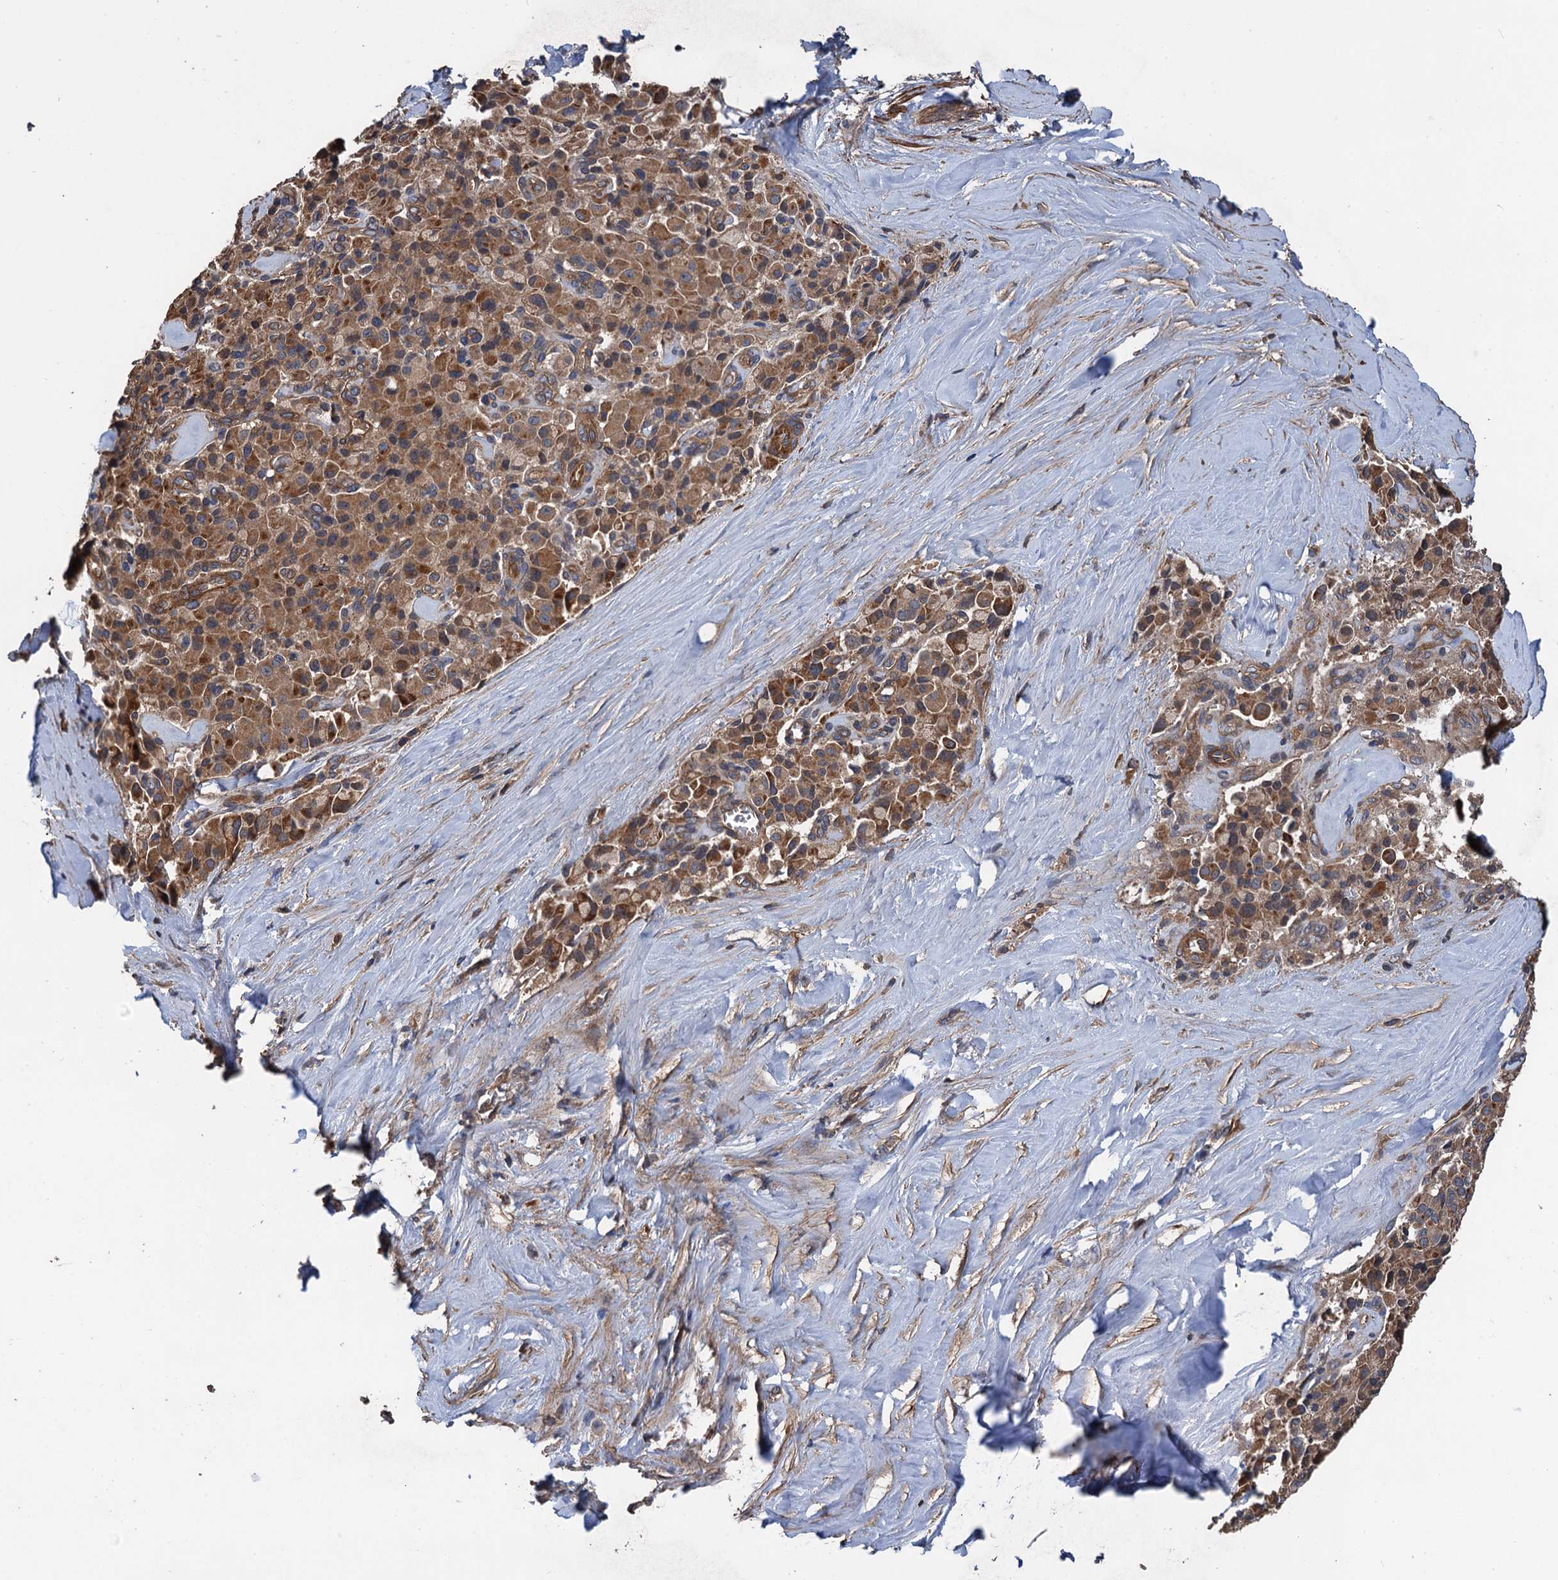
{"staining": {"intensity": "moderate", "quantity": ">75%", "location": "cytoplasmic/membranous"}, "tissue": "pancreatic cancer", "cell_type": "Tumor cells", "image_type": "cancer", "snomed": [{"axis": "morphology", "description": "Adenocarcinoma, NOS"}, {"axis": "topography", "description": "Pancreas"}], "caption": "IHC micrograph of pancreatic adenocarcinoma stained for a protein (brown), which reveals medium levels of moderate cytoplasmic/membranous positivity in approximately >75% of tumor cells.", "gene": "PPP4R1", "patient": {"sex": "male", "age": 65}}